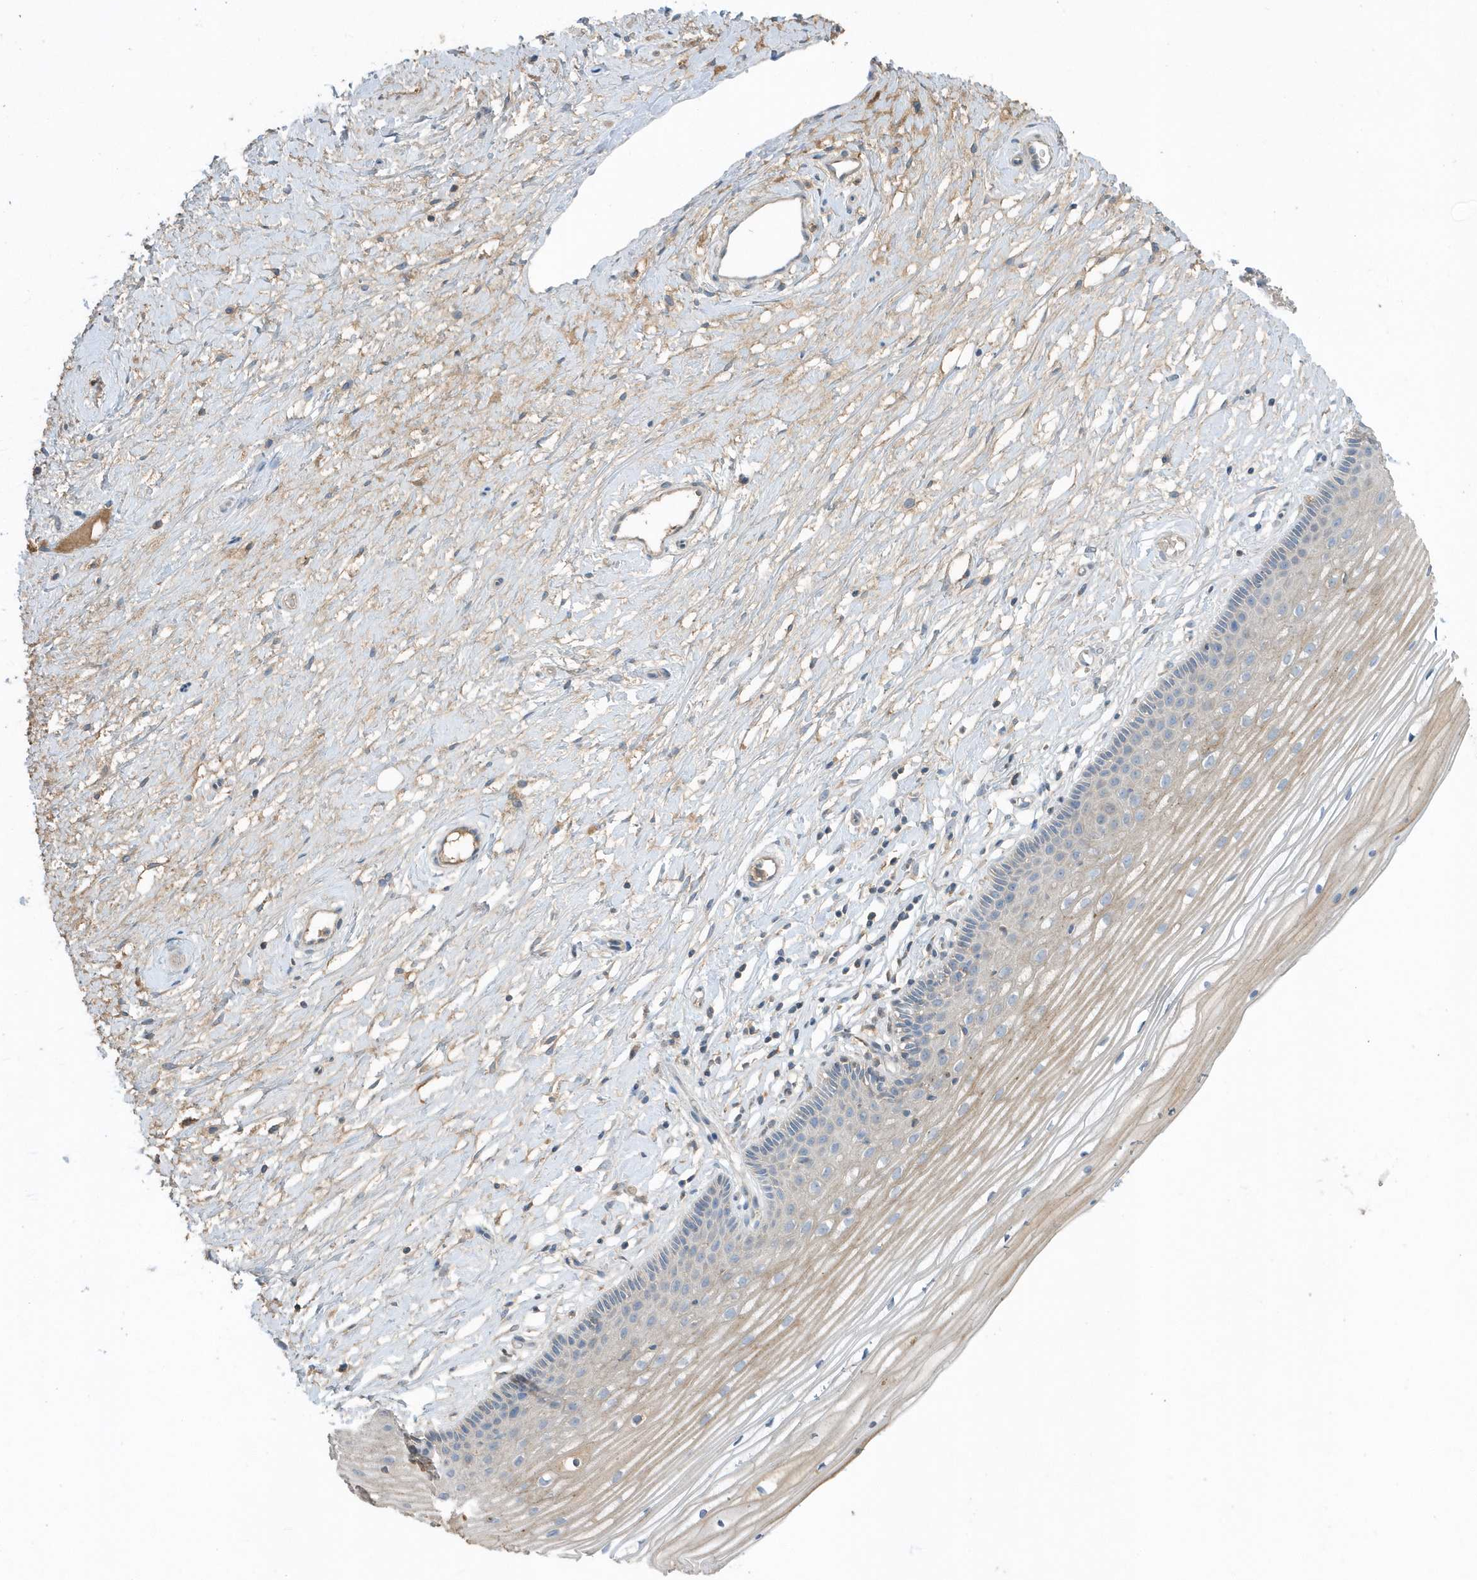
{"staining": {"intensity": "weak", "quantity": "25%-75%", "location": "cytoplasmic/membranous"}, "tissue": "vagina", "cell_type": "Squamous epithelial cells", "image_type": "normal", "snomed": [{"axis": "morphology", "description": "Normal tissue, NOS"}, {"axis": "topography", "description": "Vagina"}, {"axis": "topography", "description": "Cervix"}], "caption": "An image showing weak cytoplasmic/membranous staining in about 25%-75% of squamous epithelial cells in normal vagina, as visualized by brown immunohistochemical staining.", "gene": "USP53", "patient": {"sex": "female", "age": 40}}